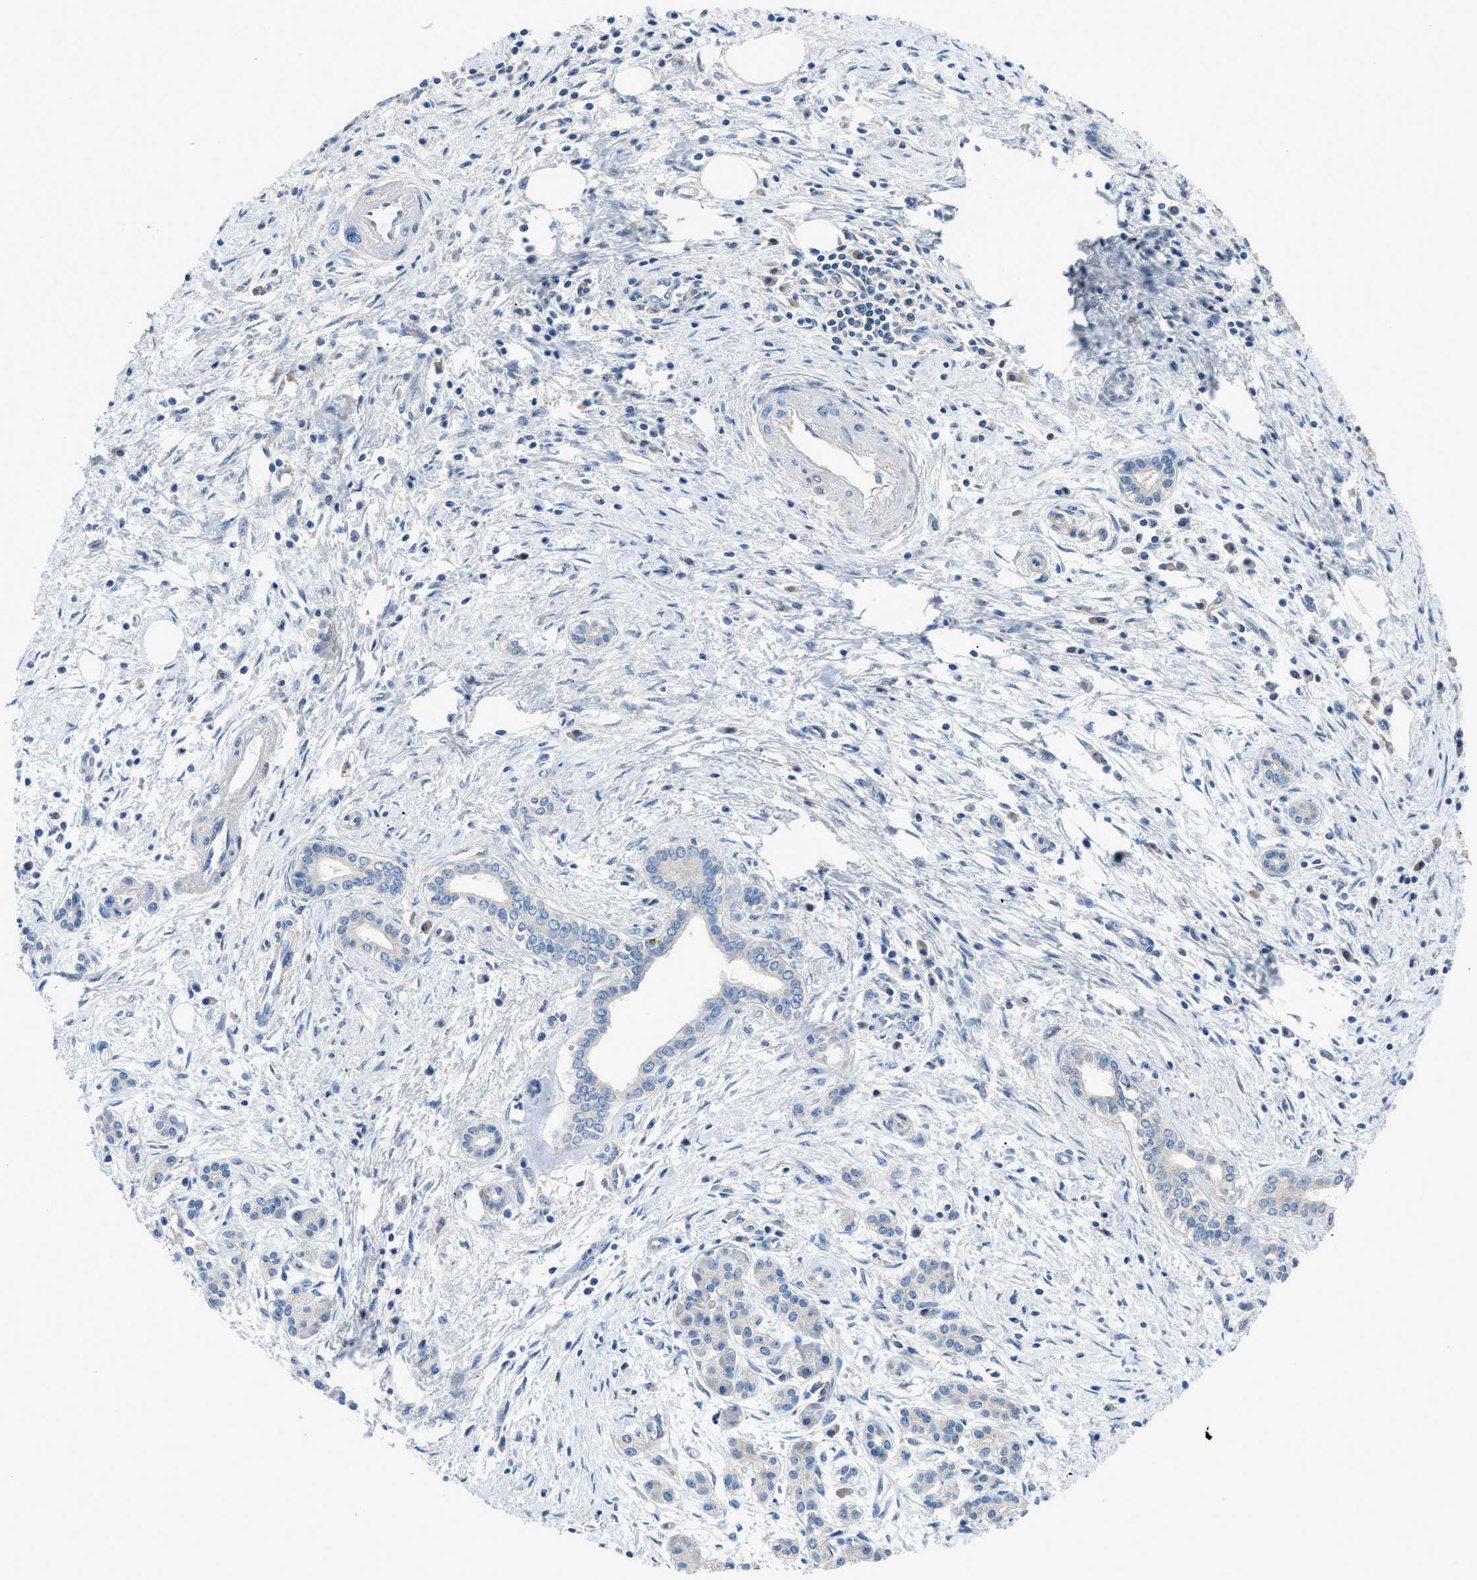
{"staining": {"intensity": "negative", "quantity": "none", "location": "none"}, "tissue": "pancreatic cancer", "cell_type": "Tumor cells", "image_type": "cancer", "snomed": [{"axis": "morphology", "description": "Adenocarcinoma, NOS"}, {"axis": "topography", "description": "Pancreas"}], "caption": "This is an IHC histopathology image of human pancreatic cancer. There is no staining in tumor cells.", "gene": "SLC10A6", "patient": {"sex": "female", "age": 70}}